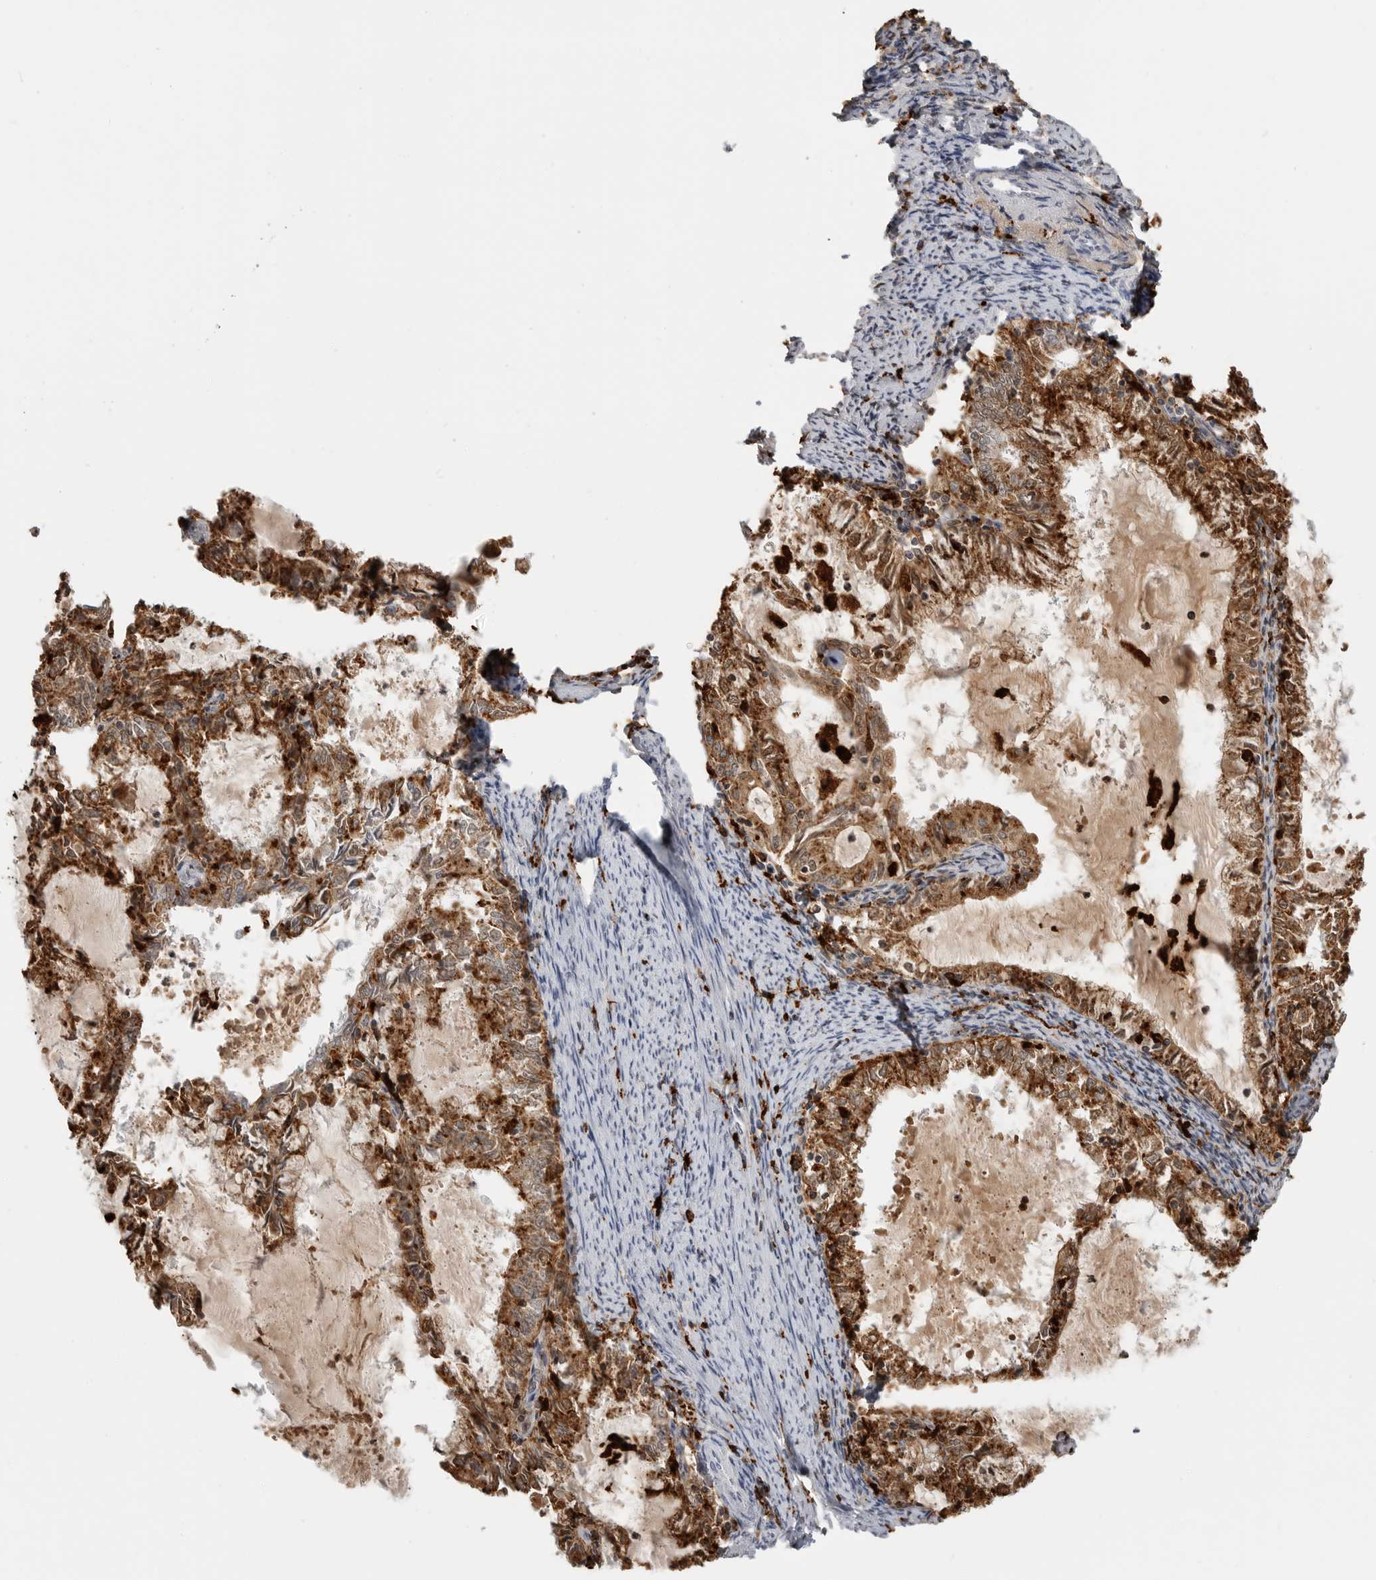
{"staining": {"intensity": "strong", "quantity": ">75%", "location": "cytoplasmic/membranous"}, "tissue": "endometrial cancer", "cell_type": "Tumor cells", "image_type": "cancer", "snomed": [{"axis": "morphology", "description": "Adenocarcinoma, NOS"}, {"axis": "topography", "description": "Endometrium"}], "caption": "This micrograph displays endometrial cancer (adenocarcinoma) stained with immunohistochemistry (IHC) to label a protein in brown. The cytoplasmic/membranous of tumor cells show strong positivity for the protein. Nuclei are counter-stained blue.", "gene": "IFI30", "patient": {"sex": "female", "age": 57}}